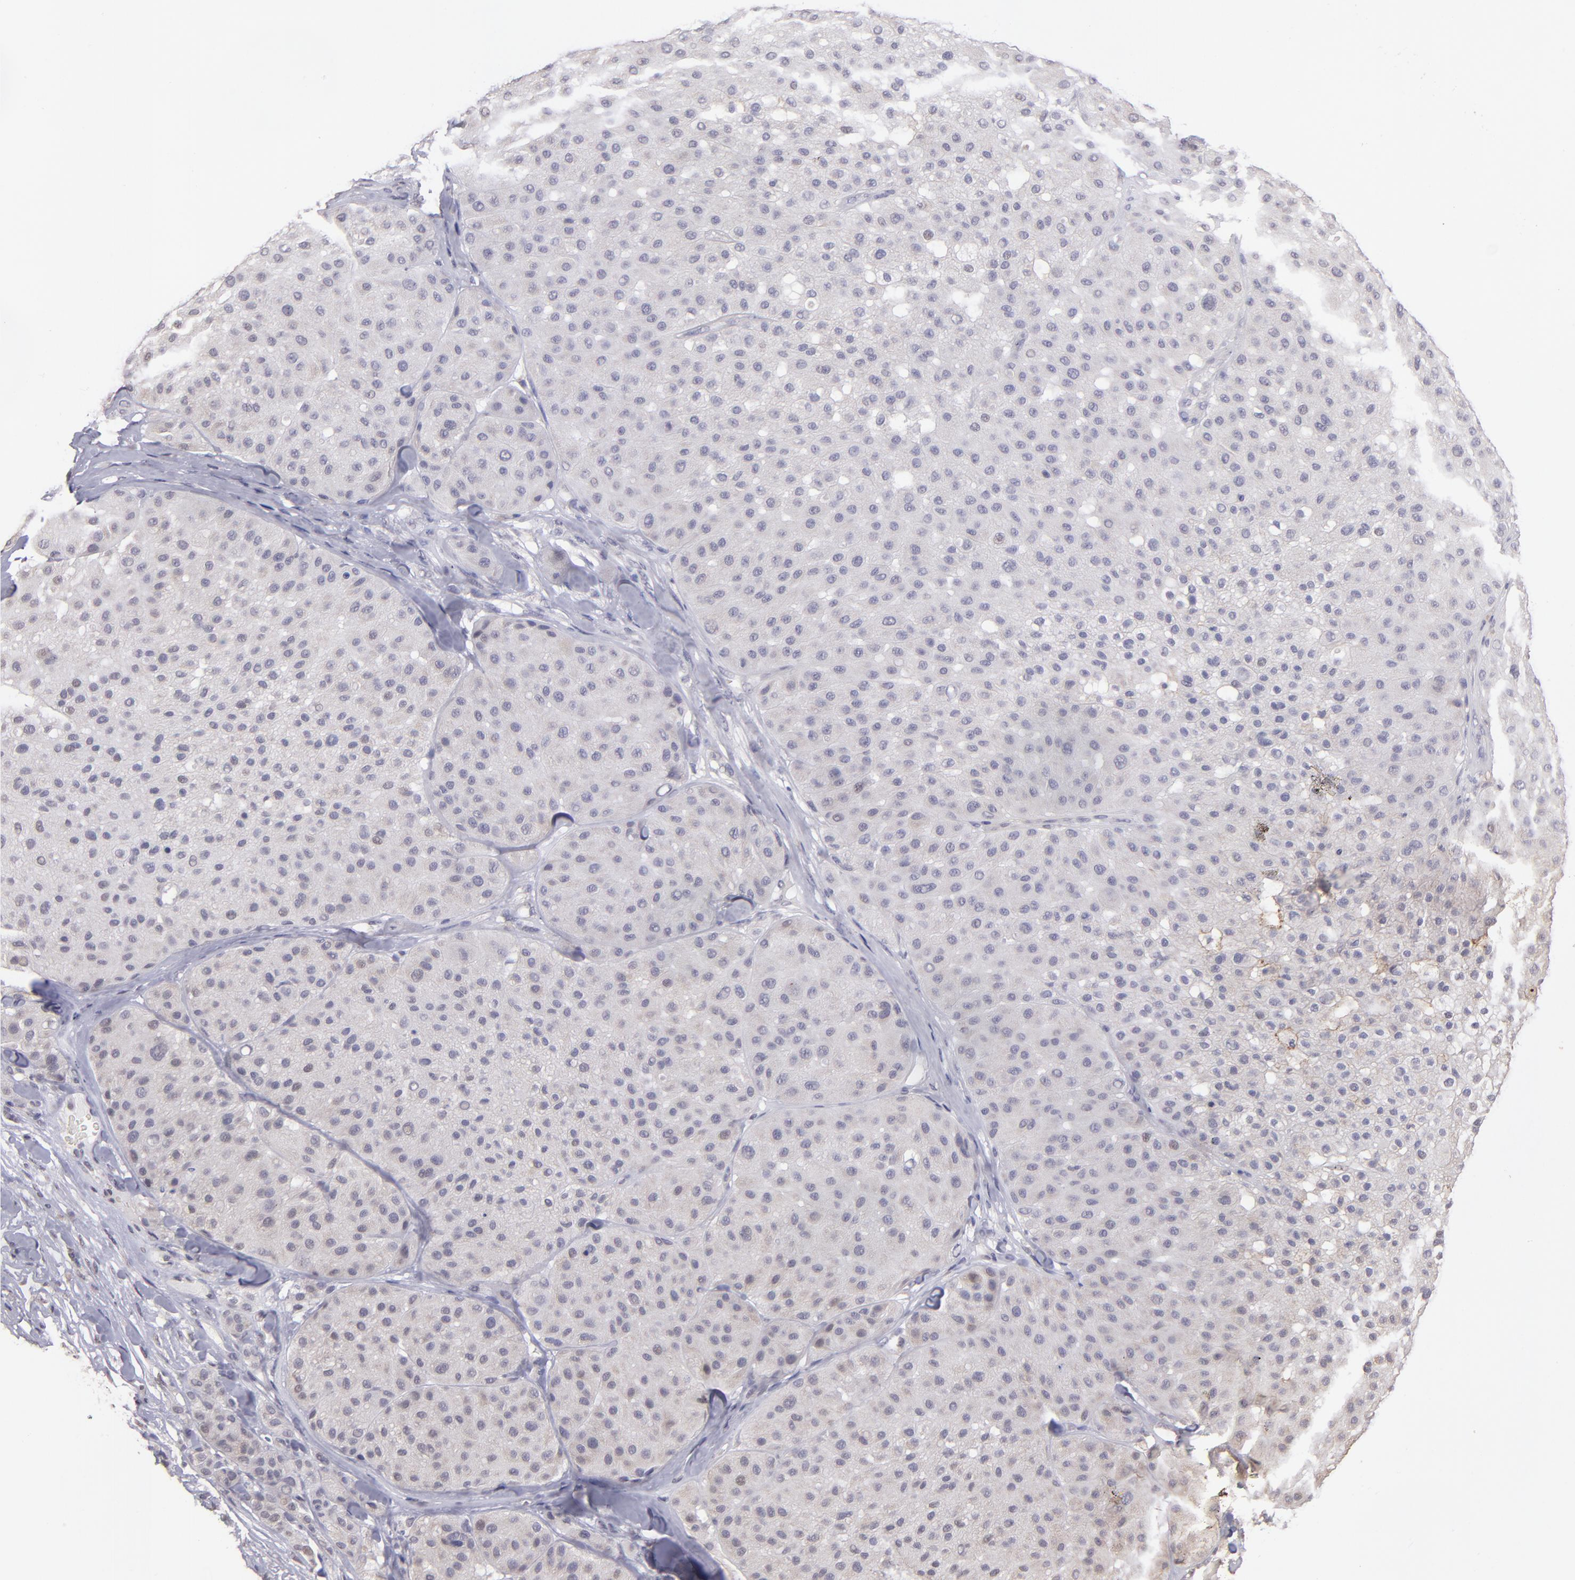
{"staining": {"intensity": "weak", "quantity": "<25%", "location": "nuclear"}, "tissue": "melanoma", "cell_type": "Tumor cells", "image_type": "cancer", "snomed": [{"axis": "morphology", "description": "Normal tissue, NOS"}, {"axis": "morphology", "description": "Malignant melanoma, Metastatic site"}, {"axis": "topography", "description": "Skin"}], "caption": "There is no significant staining in tumor cells of melanoma. The staining is performed using DAB brown chromogen with nuclei counter-stained in using hematoxylin.", "gene": "NRXN3", "patient": {"sex": "male", "age": 41}}